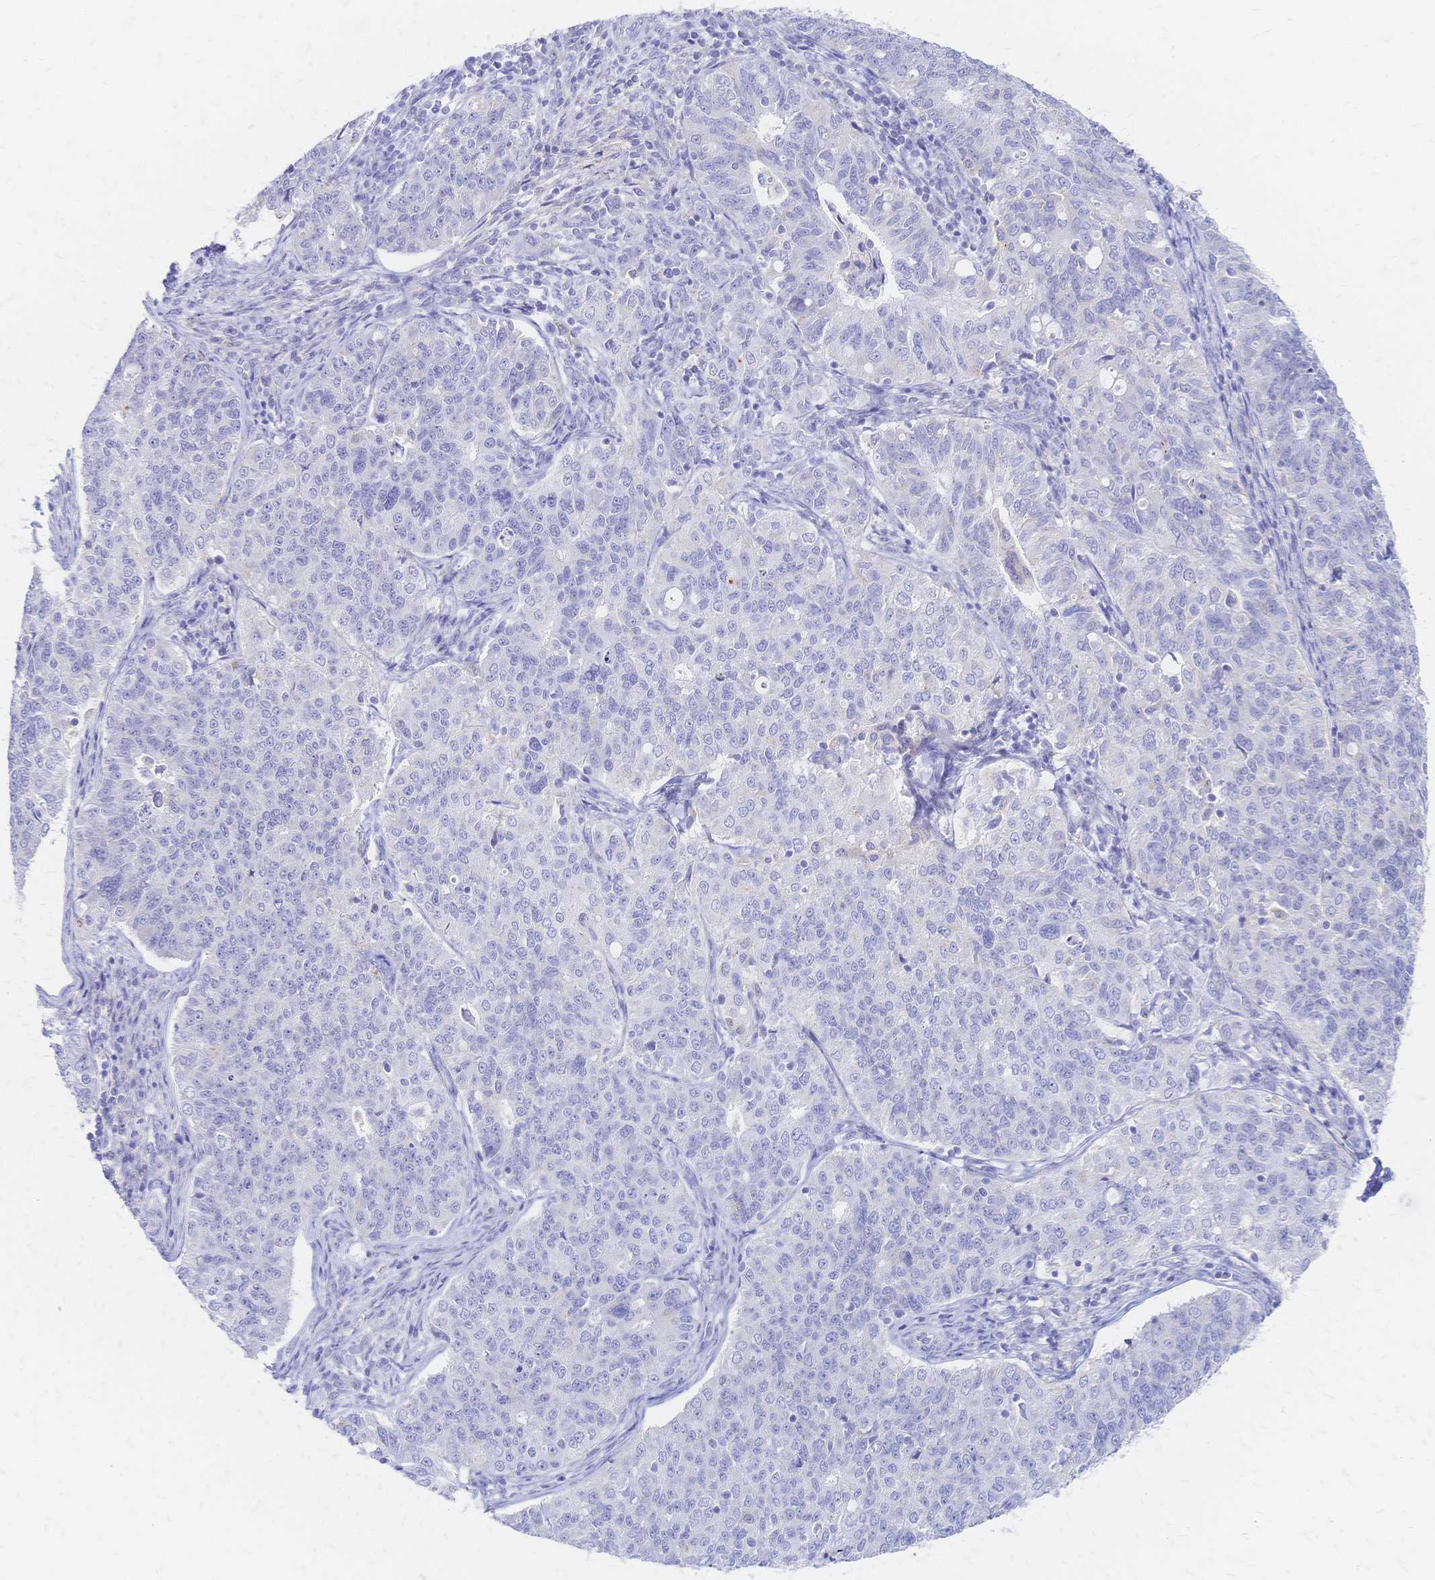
{"staining": {"intensity": "negative", "quantity": "none", "location": "none"}, "tissue": "endometrial cancer", "cell_type": "Tumor cells", "image_type": "cancer", "snomed": [{"axis": "morphology", "description": "Adenocarcinoma, NOS"}, {"axis": "topography", "description": "Endometrium"}], "caption": "DAB (3,3'-diaminobenzidine) immunohistochemical staining of human endometrial cancer (adenocarcinoma) reveals no significant expression in tumor cells.", "gene": "SLC5A1", "patient": {"sex": "female", "age": 43}}